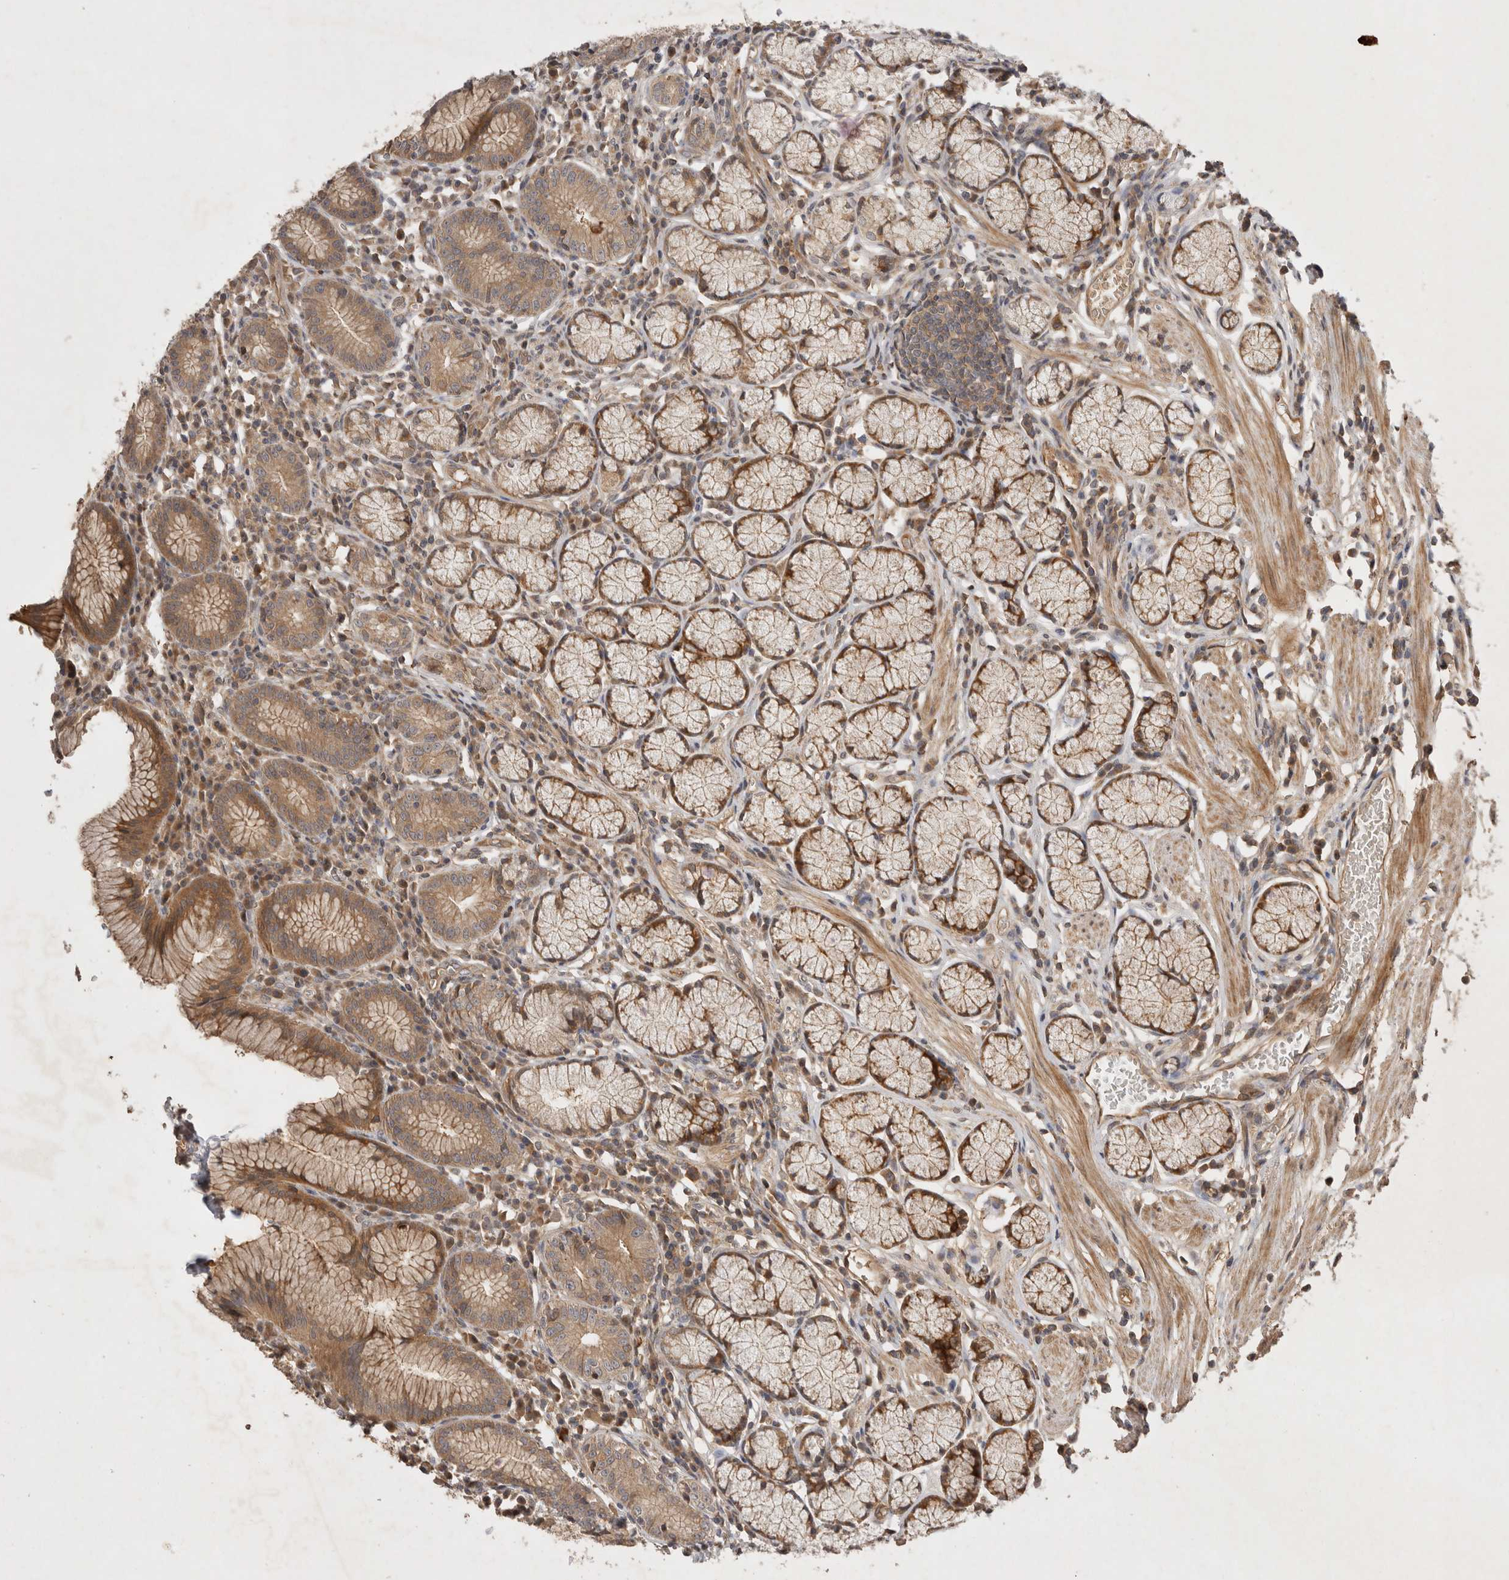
{"staining": {"intensity": "moderate", "quantity": ">75%", "location": "cytoplasmic/membranous"}, "tissue": "stomach", "cell_type": "Glandular cells", "image_type": "normal", "snomed": [{"axis": "morphology", "description": "Normal tissue, NOS"}, {"axis": "topography", "description": "Stomach"}], "caption": "This image displays benign stomach stained with immunohistochemistry (IHC) to label a protein in brown. The cytoplasmic/membranous of glandular cells show moderate positivity for the protein. Nuclei are counter-stained blue.", "gene": "PPP1R42", "patient": {"sex": "male", "age": 55}}